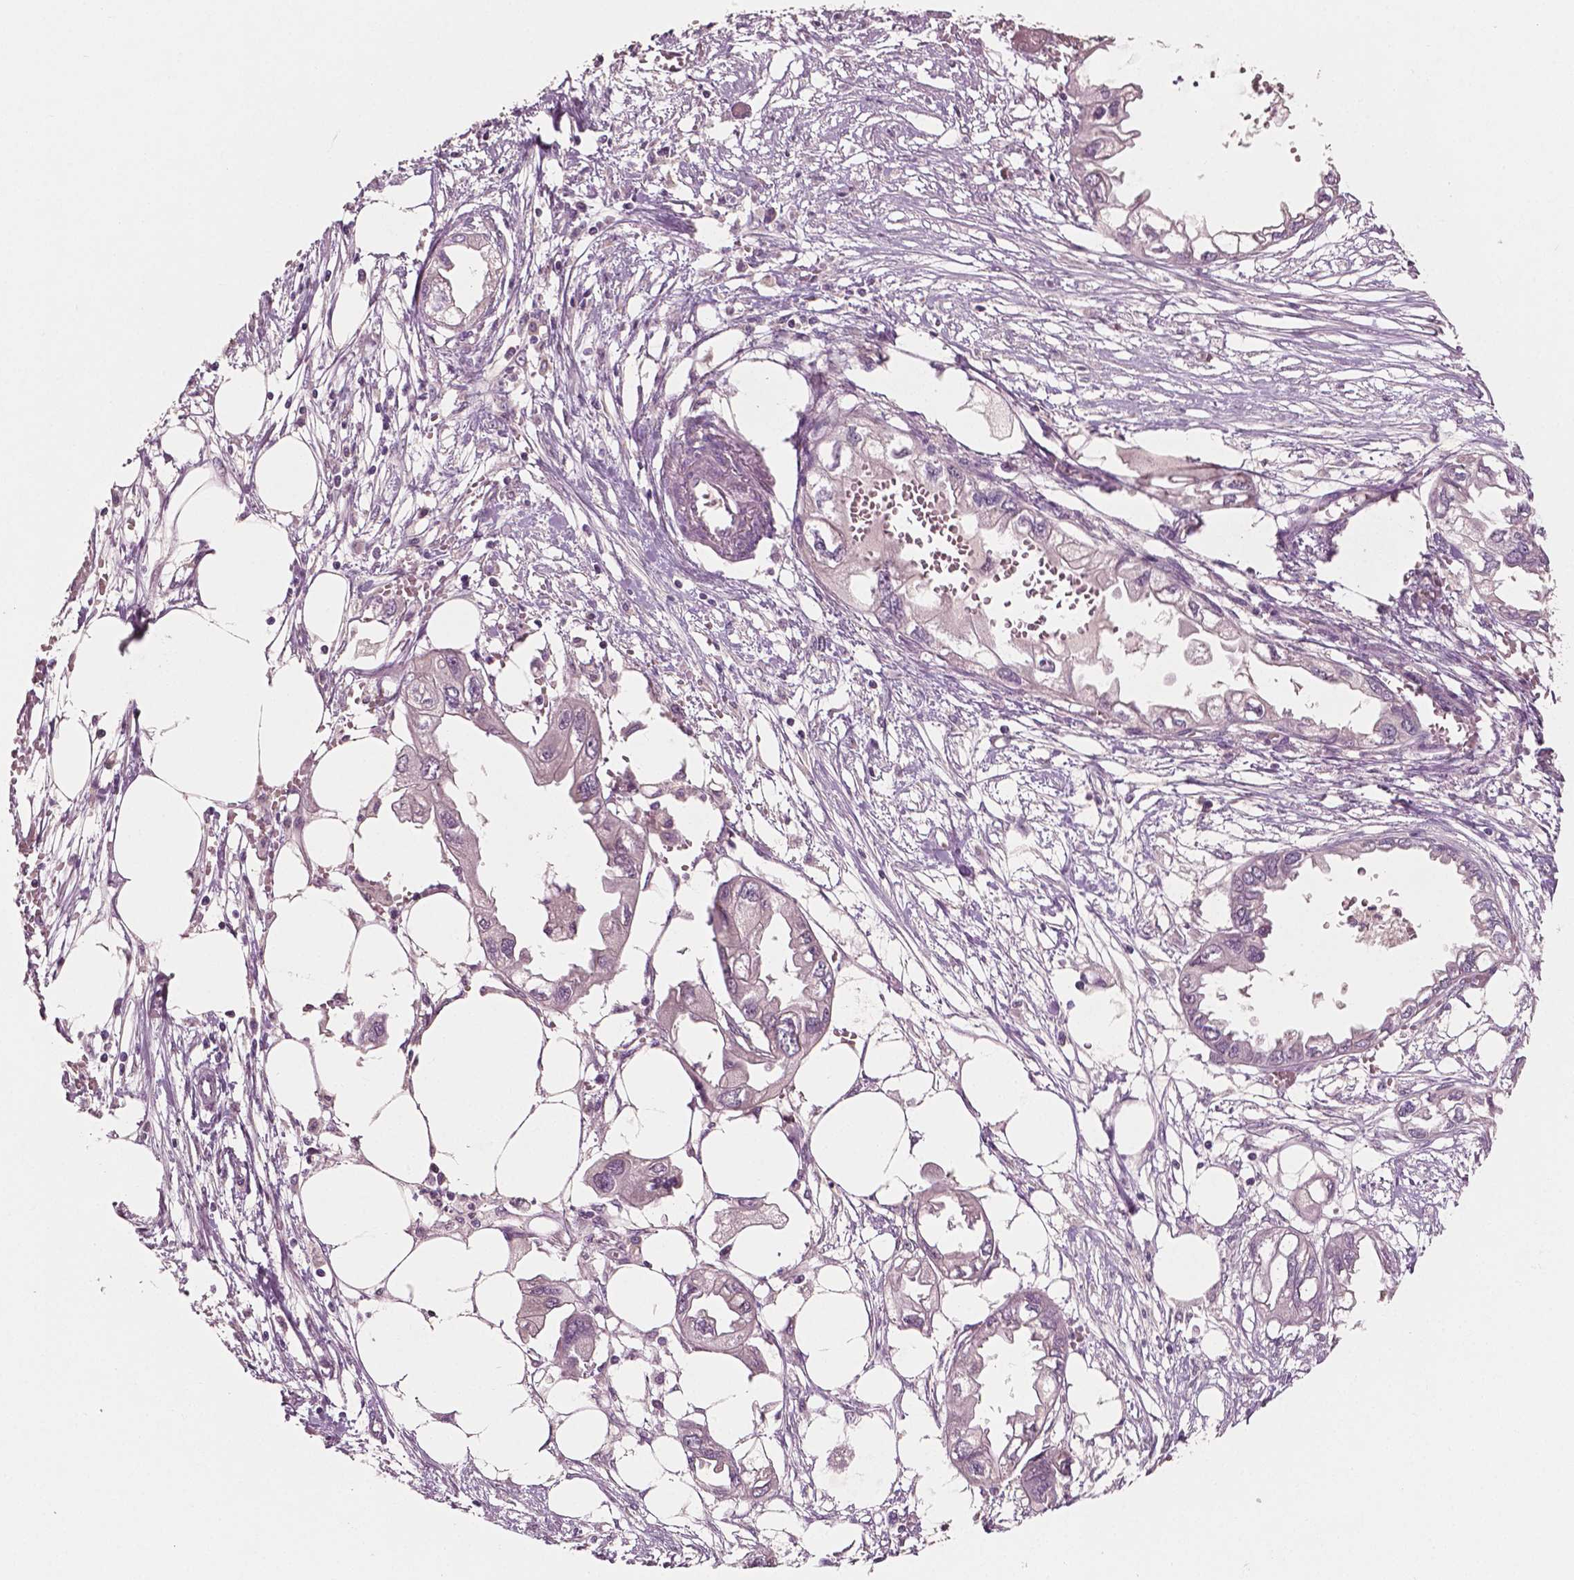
{"staining": {"intensity": "negative", "quantity": "none", "location": "none"}, "tissue": "endometrial cancer", "cell_type": "Tumor cells", "image_type": "cancer", "snomed": [{"axis": "morphology", "description": "Adenocarcinoma, NOS"}, {"axis": "morphology", "description": "Adenocarcinoma, metastatic, NOS"}, {"axis": "topography", "description": "Adipose tissue"}, {"axis": "topography", "description": "Endometrium"}], "caption": "Endometrial cancer was stained to show a protein in brown. There is no significant staining in tumor cells. Brightfield microscopy of immunohistochemistry stained with DAB (3,3'-diaminobenzidine) (brown) and hematoxylin (blue), captured at high magnification.", "gene": "PLA2R1", "patient": {"sex": "female", "age": 67}}